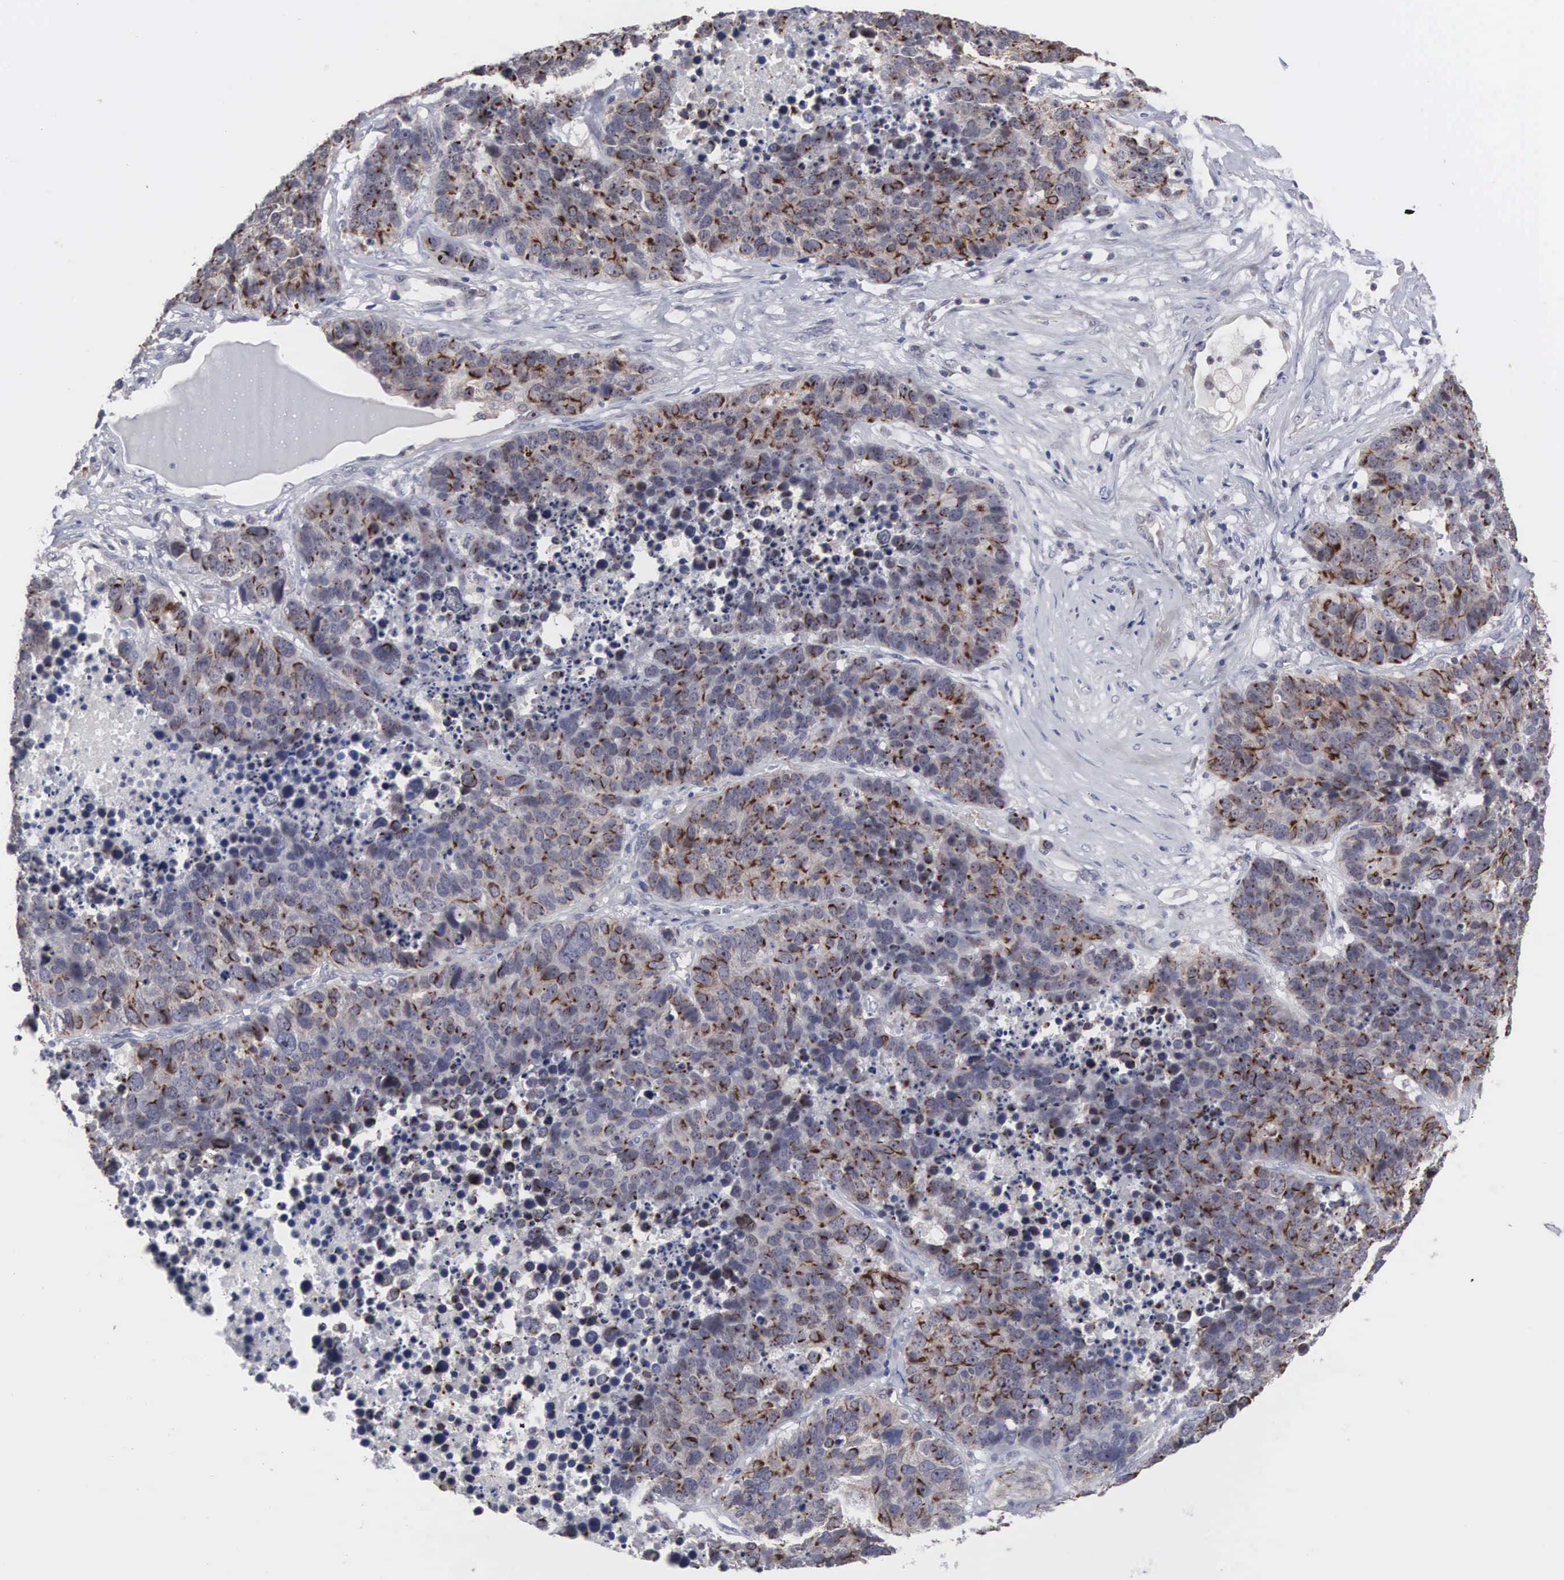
{"staining": {"intensity": "moderate", "quantity": "25%-75%", "location": "cytoplasmic/membranous"}, "tissue": "lung cancer", "cell_type": "Tumor cells", "image_type": "cancer", "snomed": [{"axis": "morphology", "description": "Carcinoid, malignant, NOS"}, {"axis": "topography", "description": "Lung"}], "caption": "A high-resolution micrograph shows IHC staining of carcinoid (malignant) (lung), which displays moderate cytoplasmic/membranous positivity in about 25%-75% of tumor cells. The protein of interest is shown in brown color, while the nuclei are stained blue.", "gene": "ACOT4", "patient": {"sex": "male", "age": 60}}